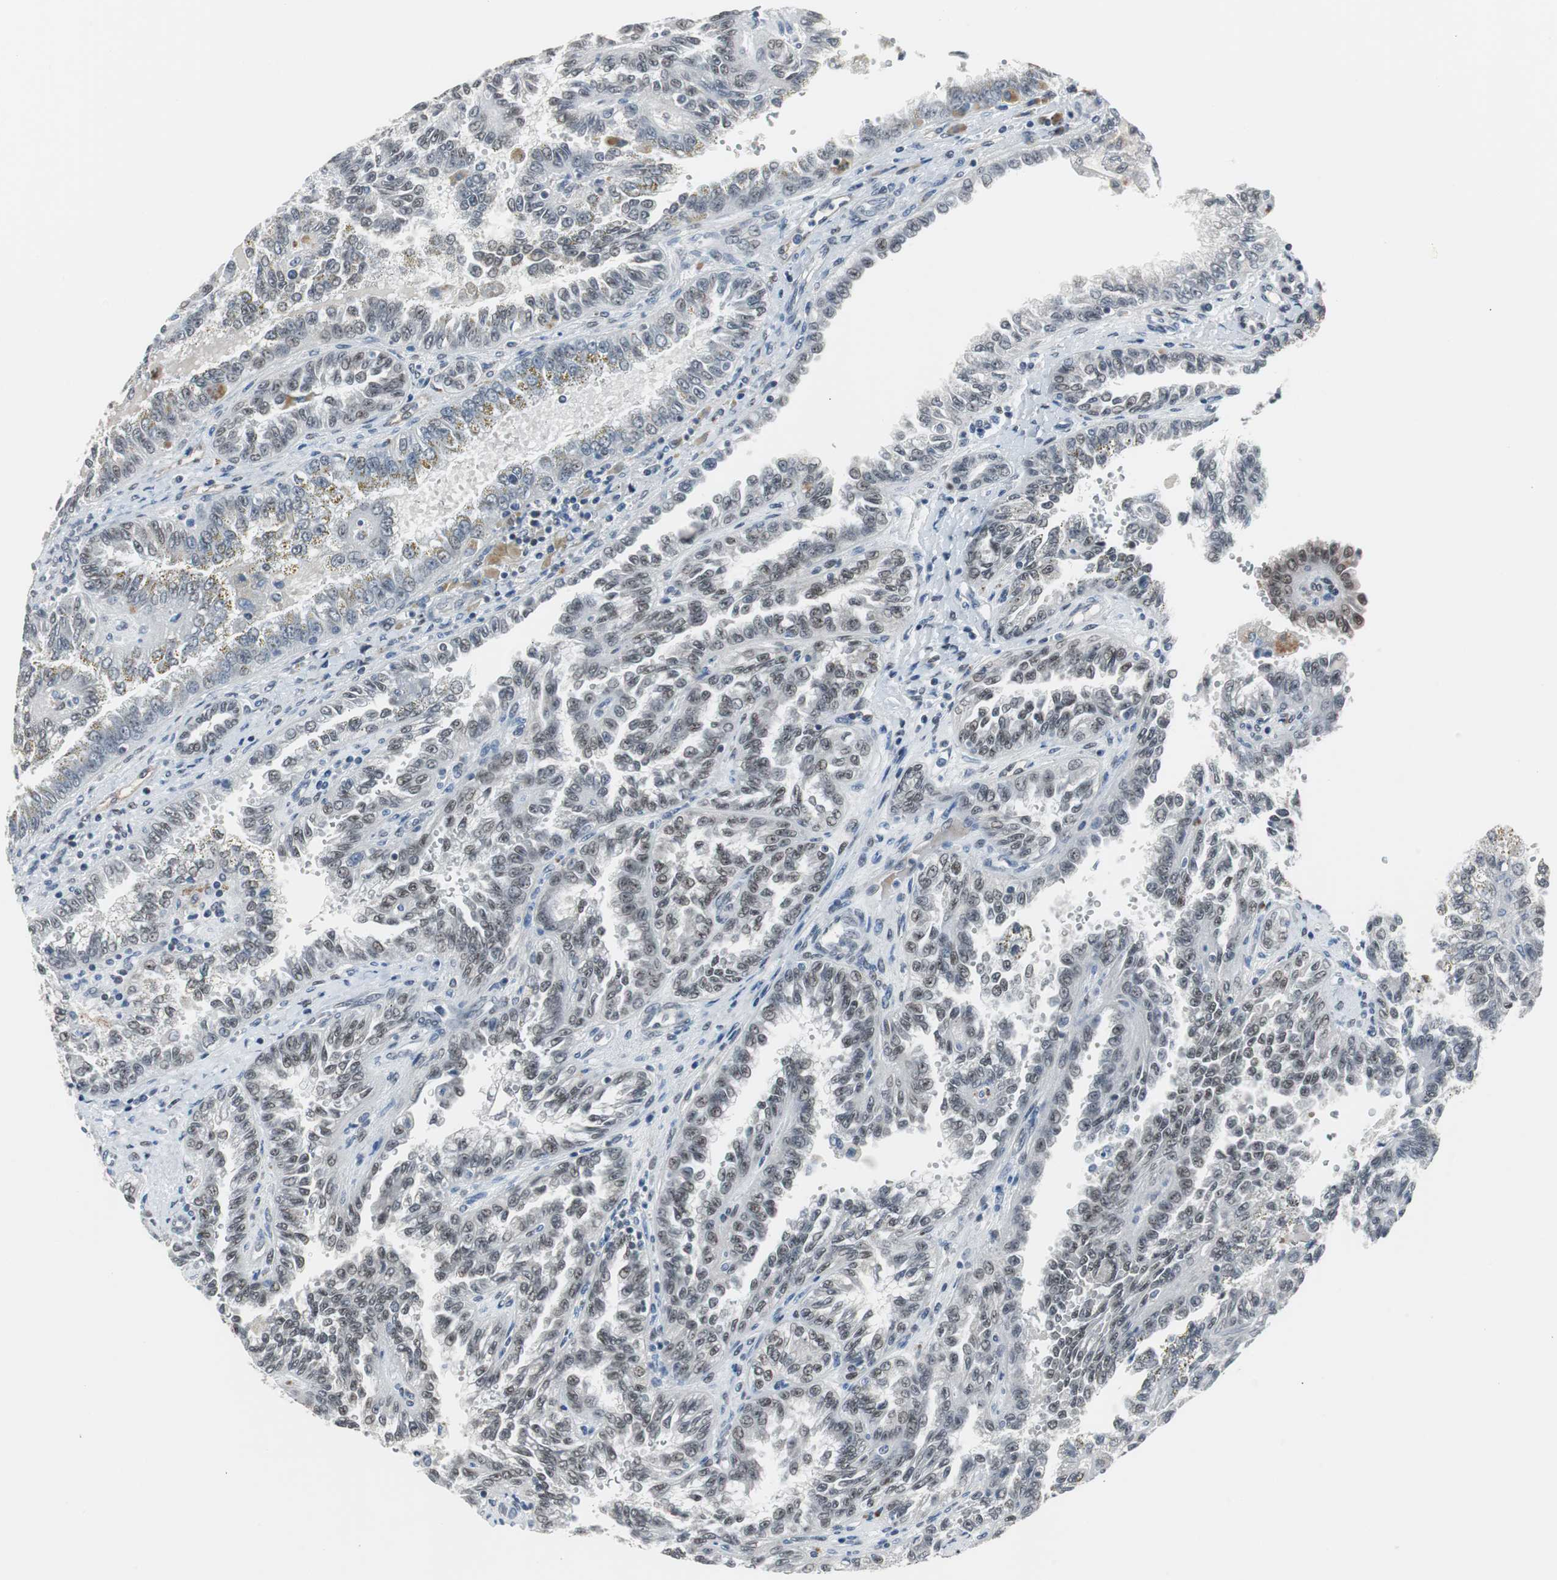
{"staining": {"intensity": "weak", "quantity": ">75%", "location": "nuclear"}, "tissue": "renal cancer", "cell_type": "Tumor cells", "image_type": "cancer", "snomed": [{"axis": "morphology", "description": "Inflammation, NOS"}, {"axis": "morphology", "description": "Adenocarcinoma, NOS"}, {"axis": "topography", "description": "Kidney"}], "caption": "Renal cancer stained with DAB immunohistochemistry reveals low levels of weak nuclear staining in approximately >75% of tumor cells.", "gene": "ZHX2", "patient": {"sex": "male", "age": 68}}